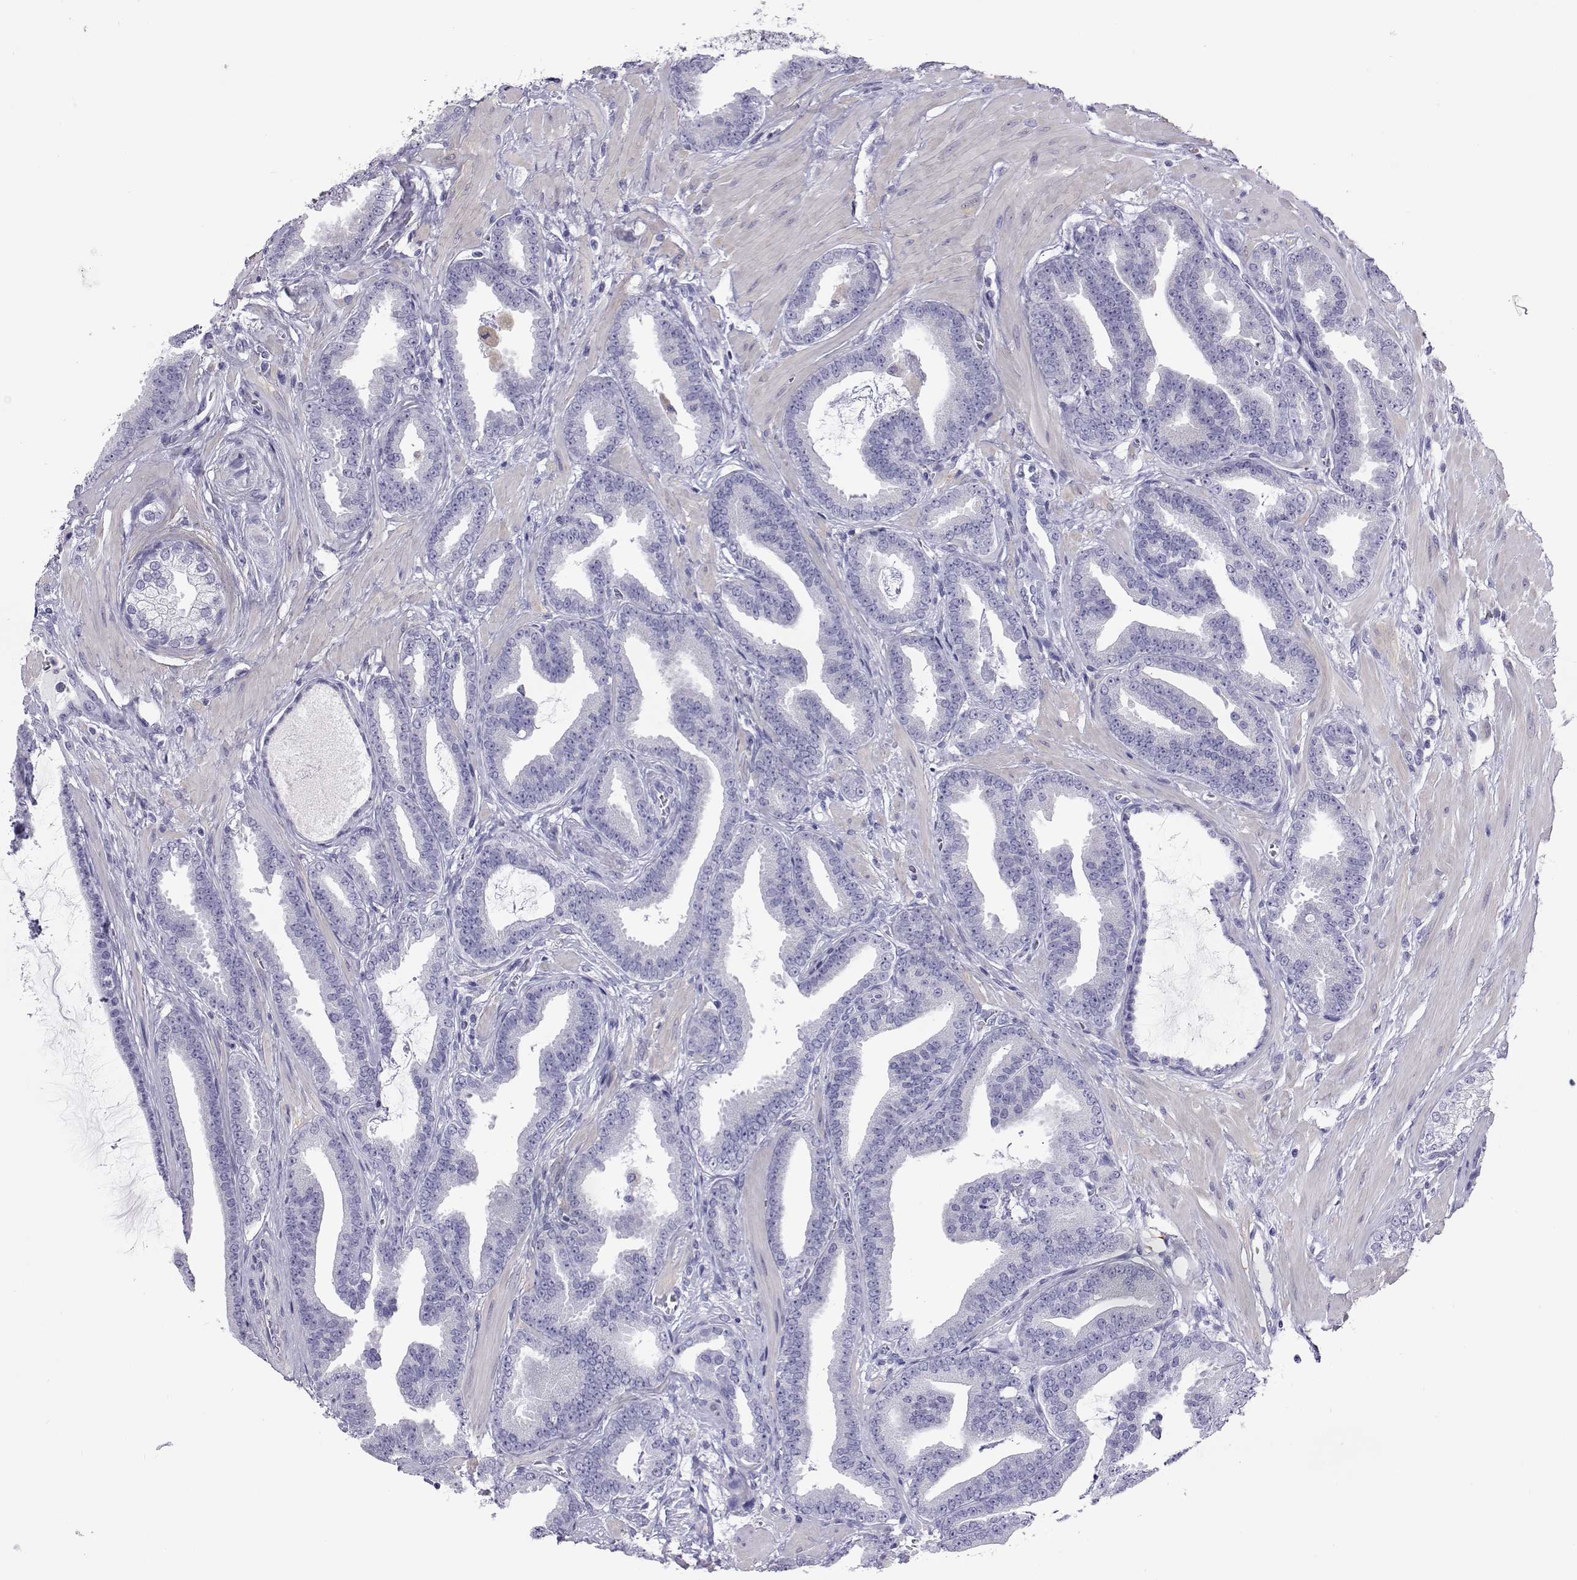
{"staining": {"intensity": "negative", "quantity": "none", "location": "none"}, "tissue": "prostate cancer", "cell_type": "Tumor cells", "image_type": "cancer", "snomed": [{"axis": "morphology", "description": "Adenocarcinoma, Low grade"}, {"axis": "topography", "description": "Prostate"}], "caption": "Immunohistochemistry photomicrograph of adenocarcinoma (low-grade) (prostate) stained for a protein (brown), which reveals no staining in tumor cells.", "gene": "PLIN4", "patient": {"sex": "male", "age": 63}}